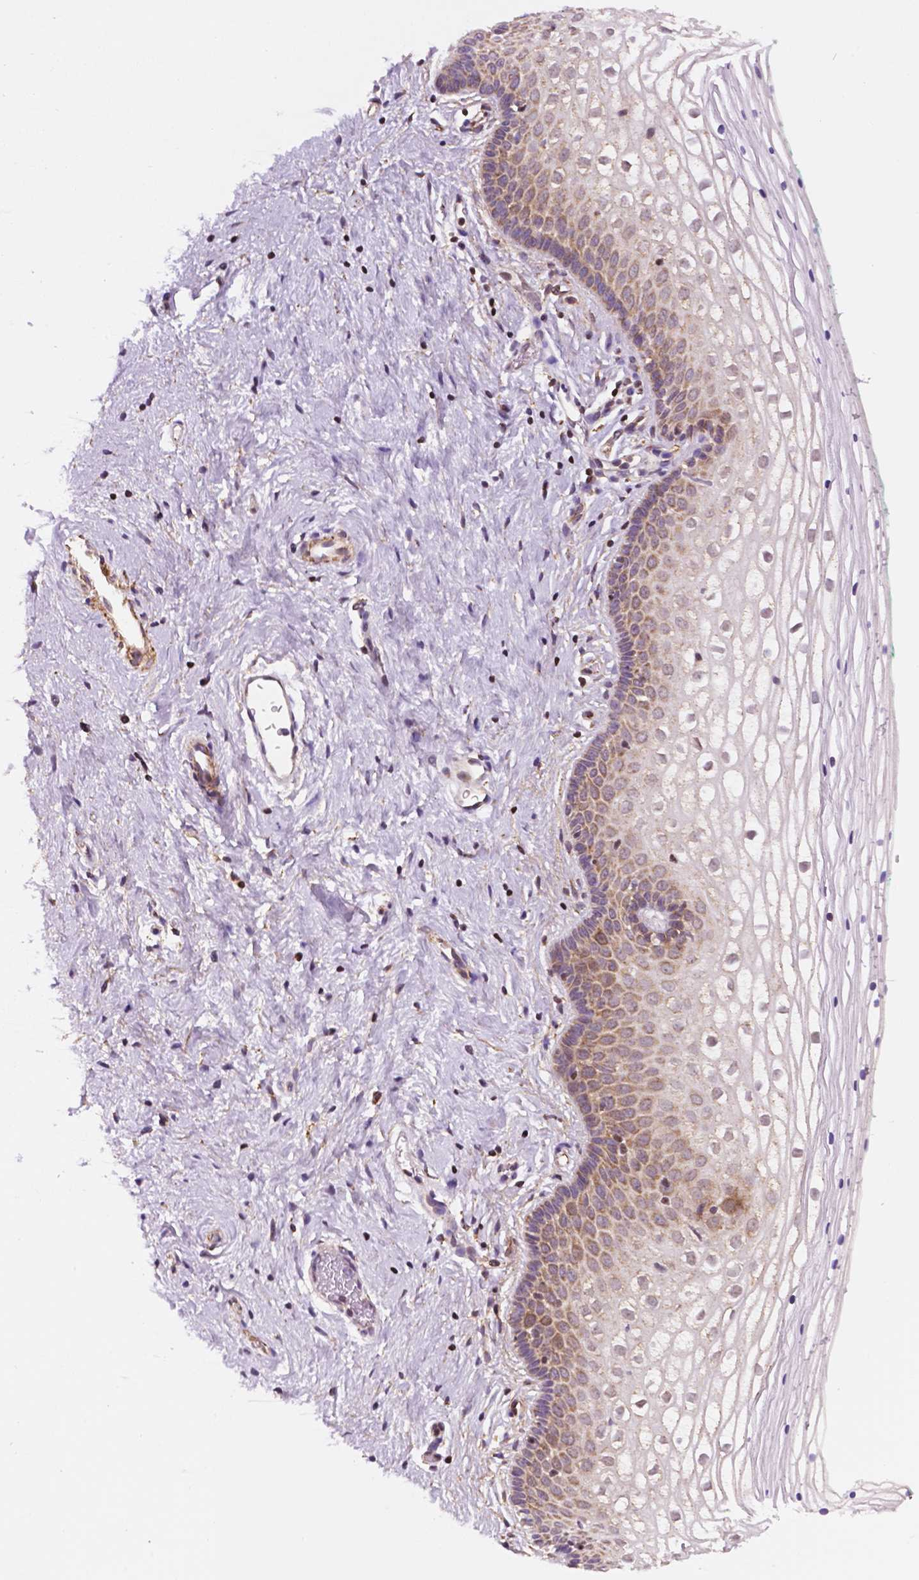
{"staining": {"intensity": "moderate", "quantity": "25%-75%", "location": "cytoplasmic/membranous"}, "tissue": "vagina", "cell_type": "Squamous epithelial cells", "image_type": "normal", "snomed": [{"axis": "morphology", "description": "Normal tissue, NOS"}, {"axis": "topography", "description": "Vagina"}], "caption": "Immunohistochemistry of normal vagina shows medium levels of moderate cytoplasmic/membranous expression in approximately 25%-75% of squamous epithelial cells. Ihc stains the protein of interest in brown and the nuclei are stained blue.", "gene": "GEMIN4", "patient": {"sex": "female", "age": 36}}